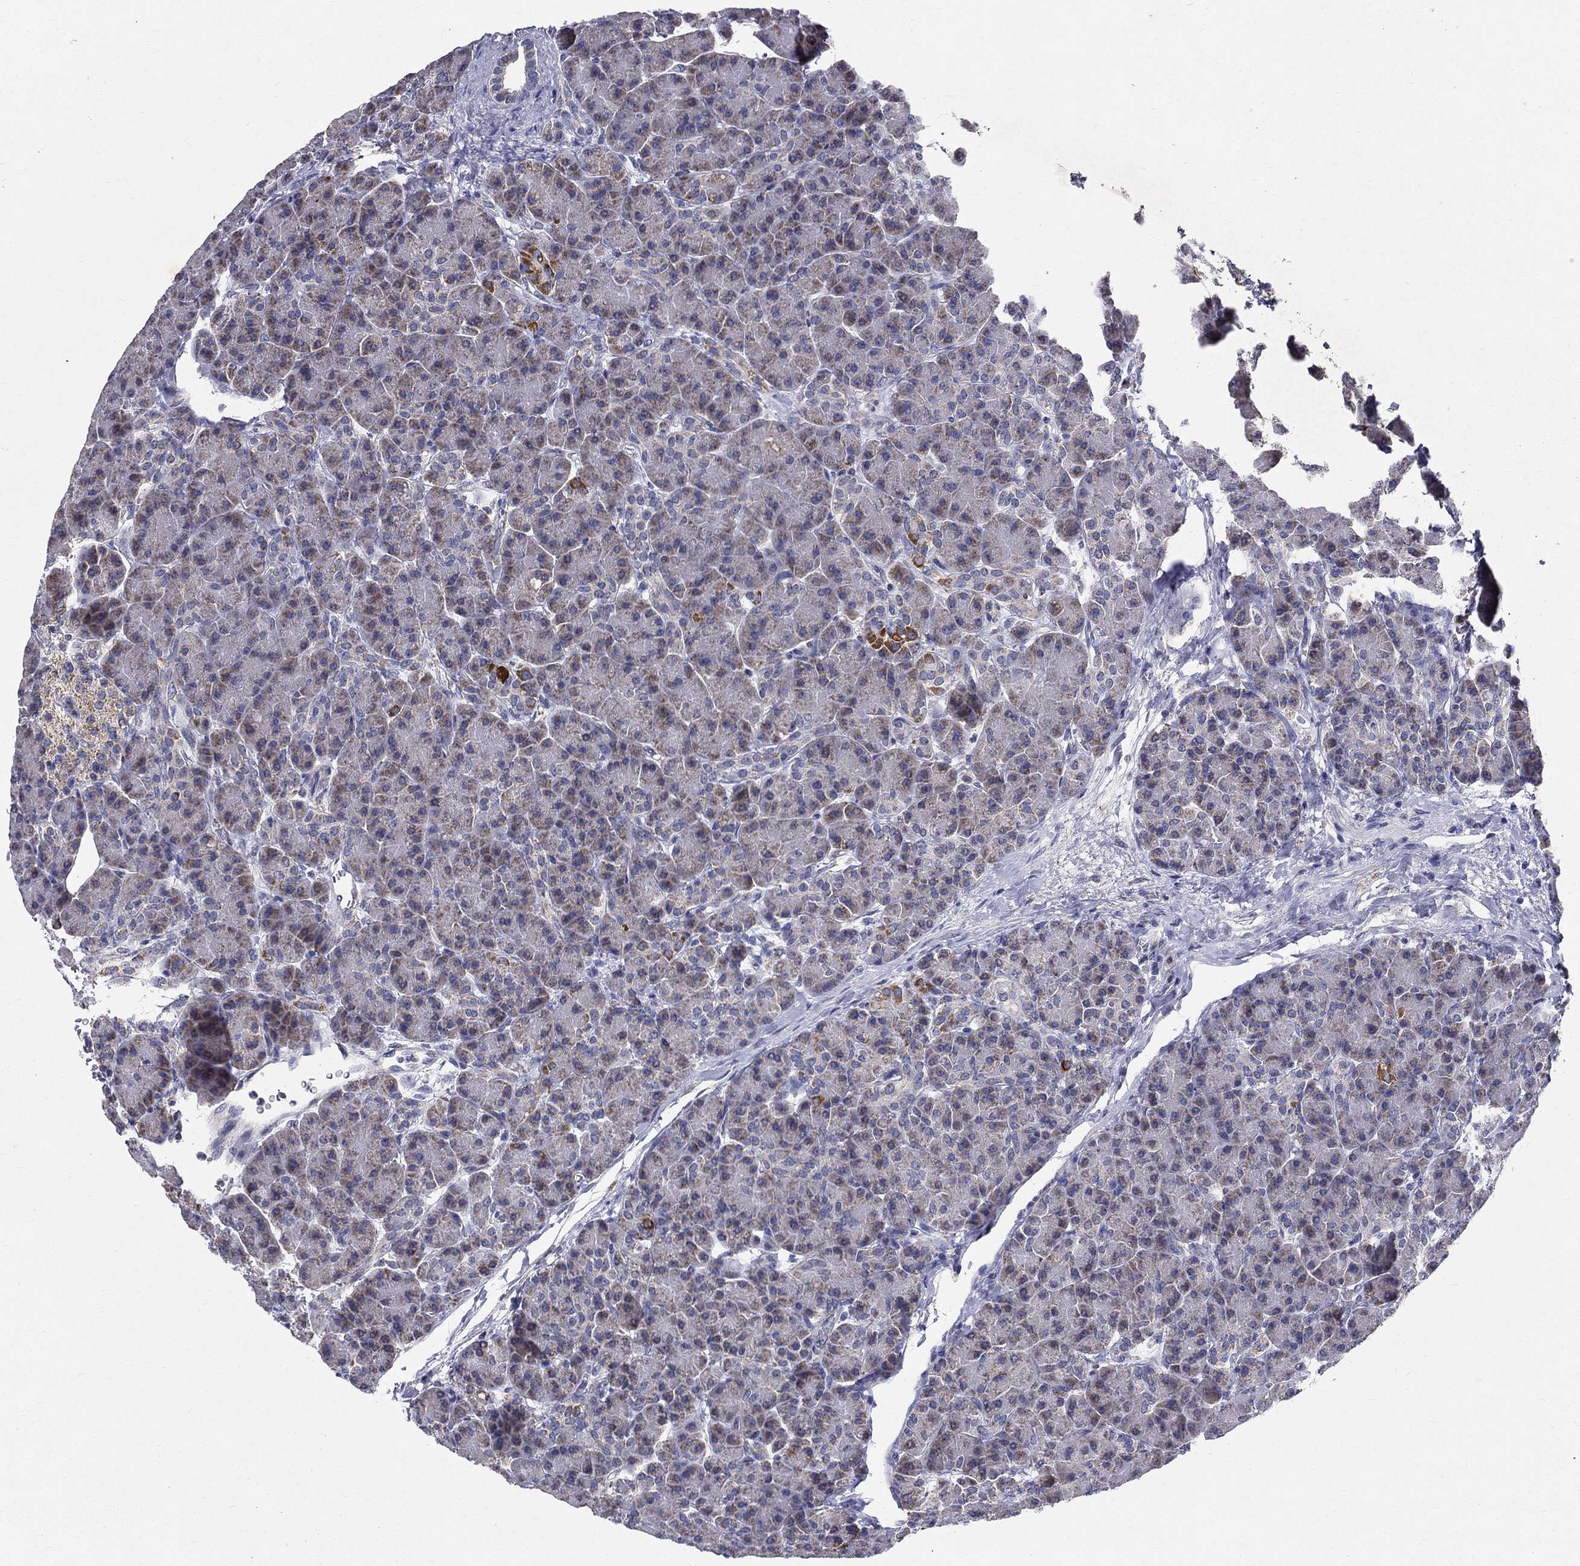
{"staining": {"intensity": "moderate", "quantity": "<25%", "location": "cytoplasmic/membranous"}, "tissue": "pancreas", "cell_type": "Exocrine glandular cells", "image_type": "normal", "snomed": [{"axis": "morphology", "description": "Normal tissue, NOS"}, {"axis": "topography", "description": "Pancreas"}], "caption": "Human pancreas stained for a protein (brown) demonstrates moderate cytoplasmic/membranous positive positivity in approximately <25% of exocrine glandular cells.", "gene": "SLC4A10", "patient": {"sex": "female", "age": 63}}